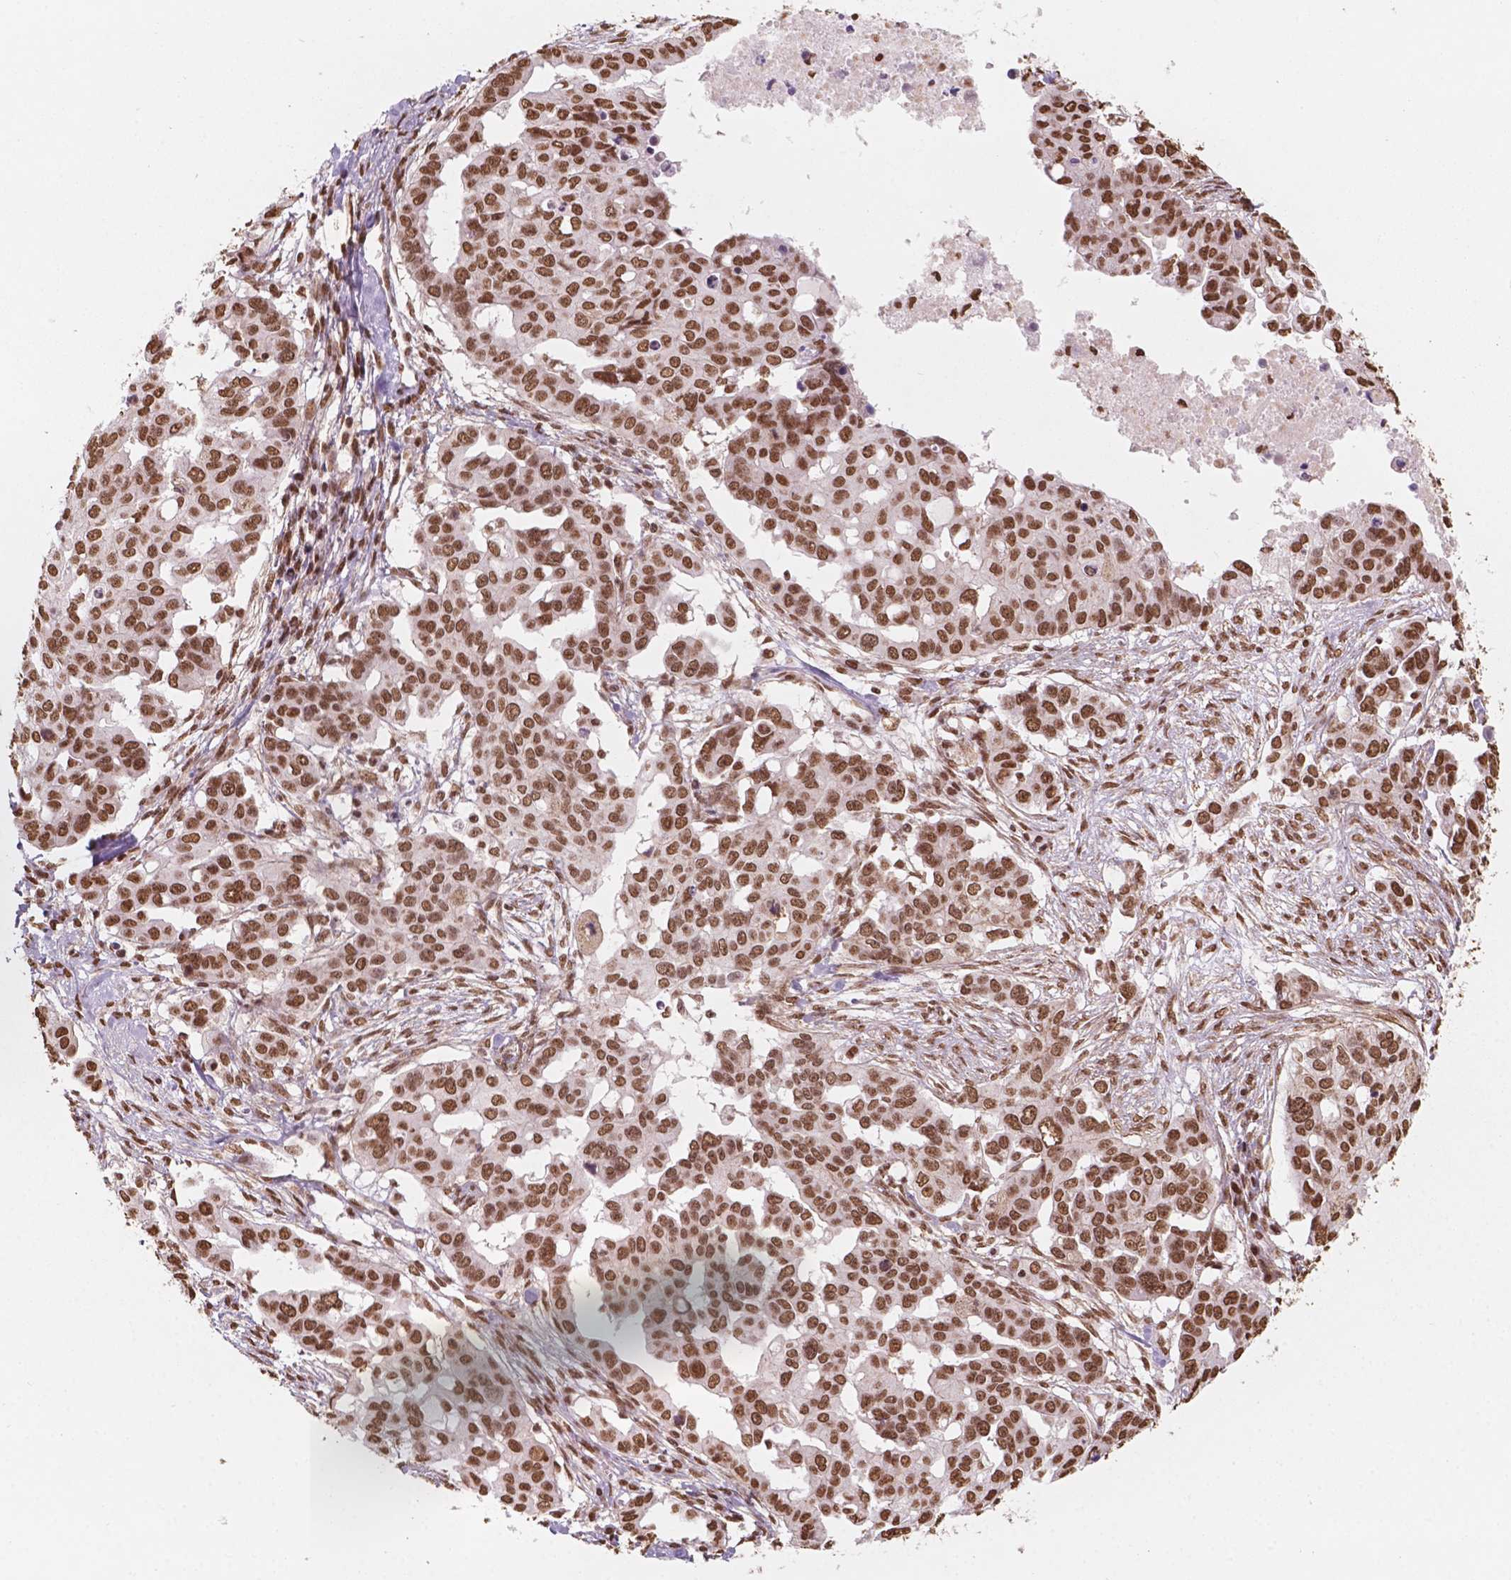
{"staining": {"intensity": "moderate", "quantity": ">75%", "location": "nuclear"}, "tissue": "ovarian cancer", "cell_type": "Tumor cells", "image_type": "cancer", "snomed": [{"axis": "morphology", "description": "Carcinoma, endometroid"}, {"axis": "topography", "description": "Ovary"}], "caption": "A brown stain shows moderate nuclear expression of a protein in ovarian endometroid carcinoma tumor cells.", "gene": "GTF3C5", "patient": {"sex": "female", "age": 78}}